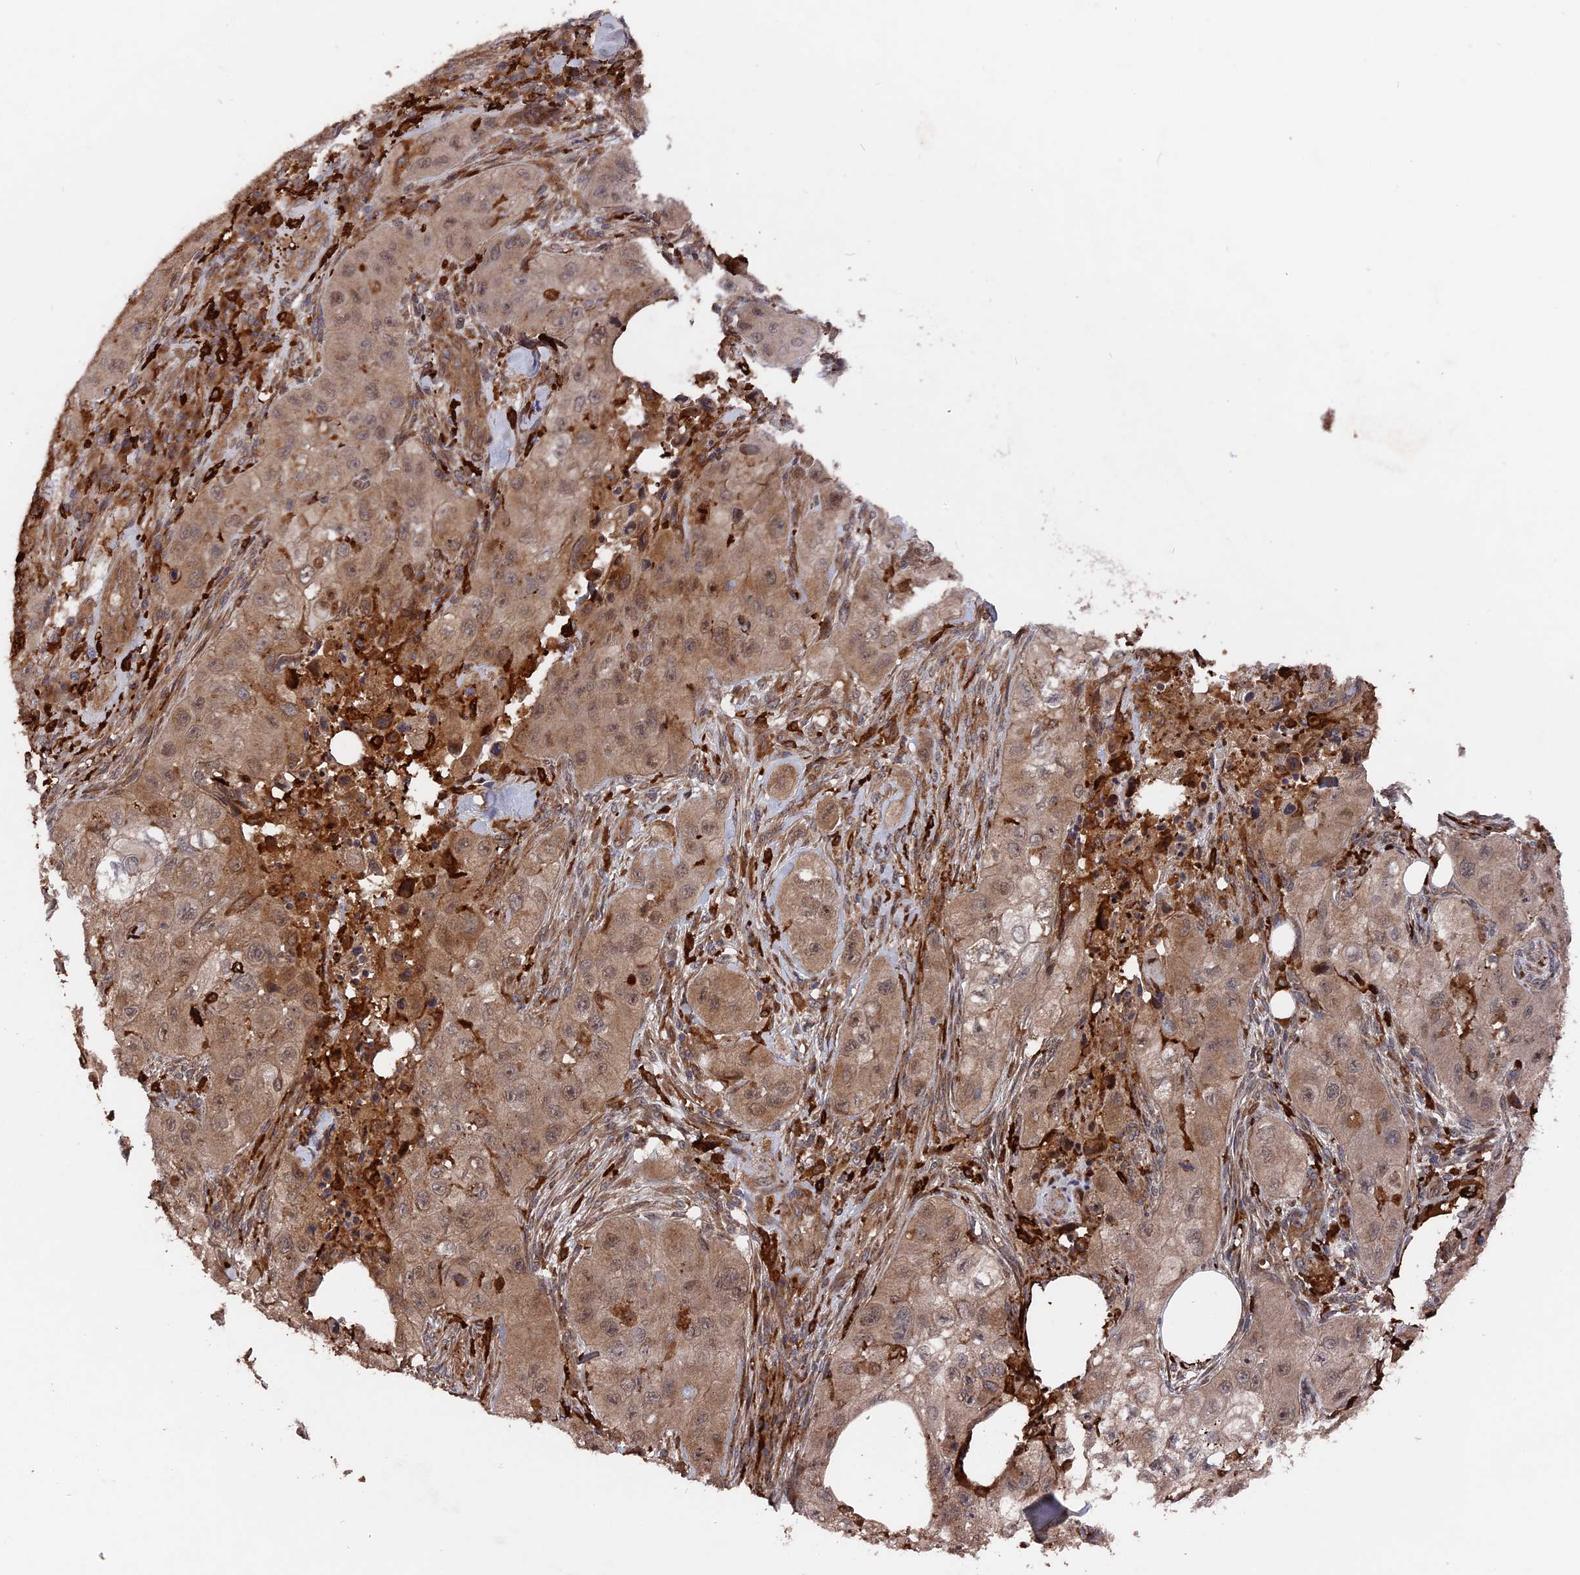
{"staining": {"intensity": "weak", "quantity": ">75%", "location": "cytoplasmic/membranous,nuclear"}, "tissue": "skin cancer", "cell_type": "Tumor cells", "image_type": "cancer", "snomed": [{"axis": "morphology", "description": "Squamous cell carcinoma, NOS"}, {"axis": "topography", "description": "Skin"}, {"axis": "topography", "description": "Subcutis"}], "caption": "Immunohistochemistry image of skin squamous cell carcinoma stained for a protein (brown), which demonstrates low levels of weak cytoplasmic/membranous and nuclear expression in about >75% of tumor cells.", "gene": "DEF8", "patient": {"sex": "male", "age": 73}}